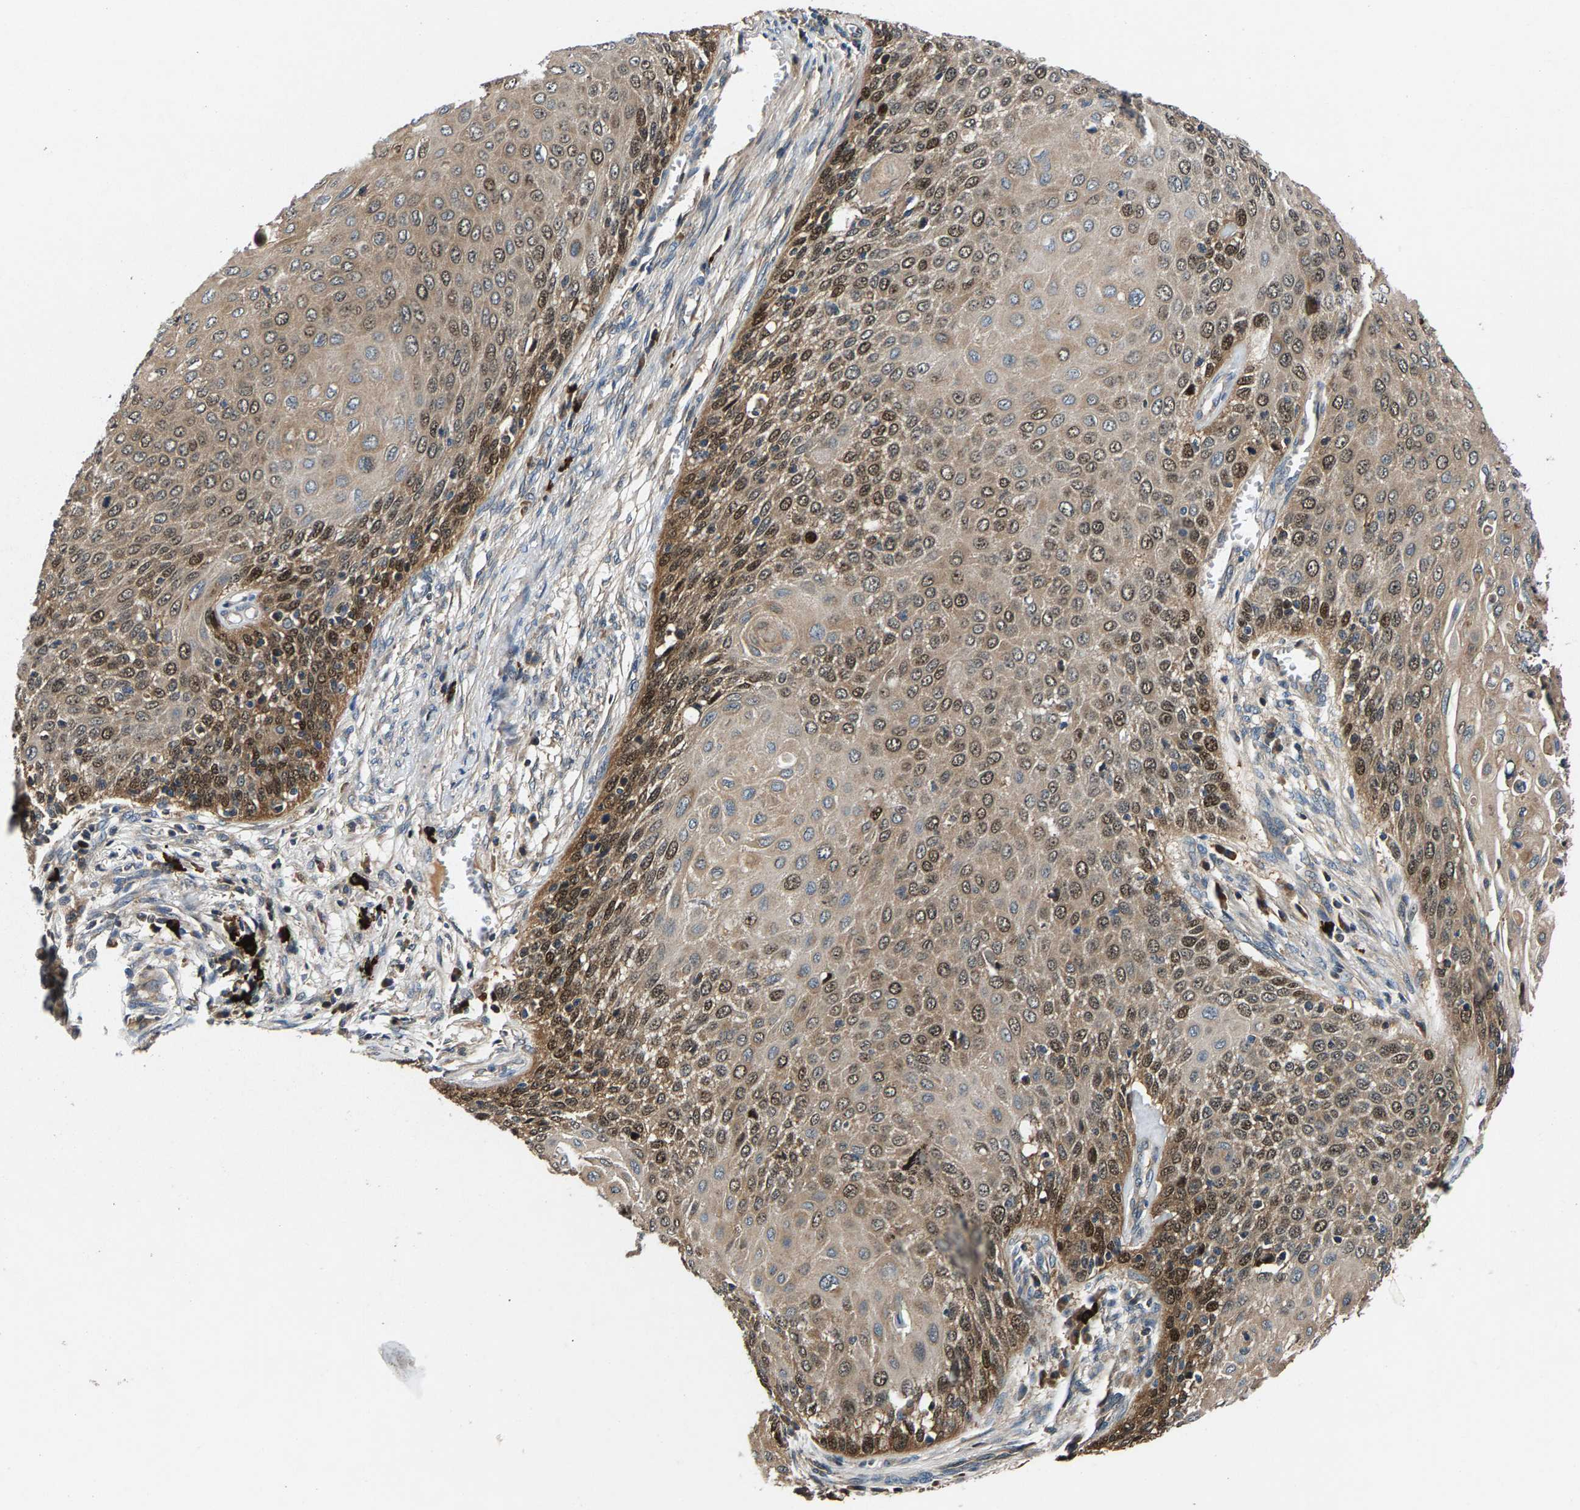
{"staining": {"intensity": "moderate", "quantity": ">75%", "location": "cytoplasmic/membranous,nuclear"}, "tissue": "cervical cancer", "cell_type": "Tumor cells", "image_type": "cancer", "snomed": [{"axis": "morphology", "description": "Squamous cell carcinoma, NOS"}, {"axis": "topography", "description": "Cervix"}], "caption": "Cervical cancer stained with immunohistochemistry demonstrates moderate cytoplasmic/membranous and nuclear staining in approximately >75% of tumor cells.", "gene": "FAM78A", "patient": {"sex": "female", "age": 39}}